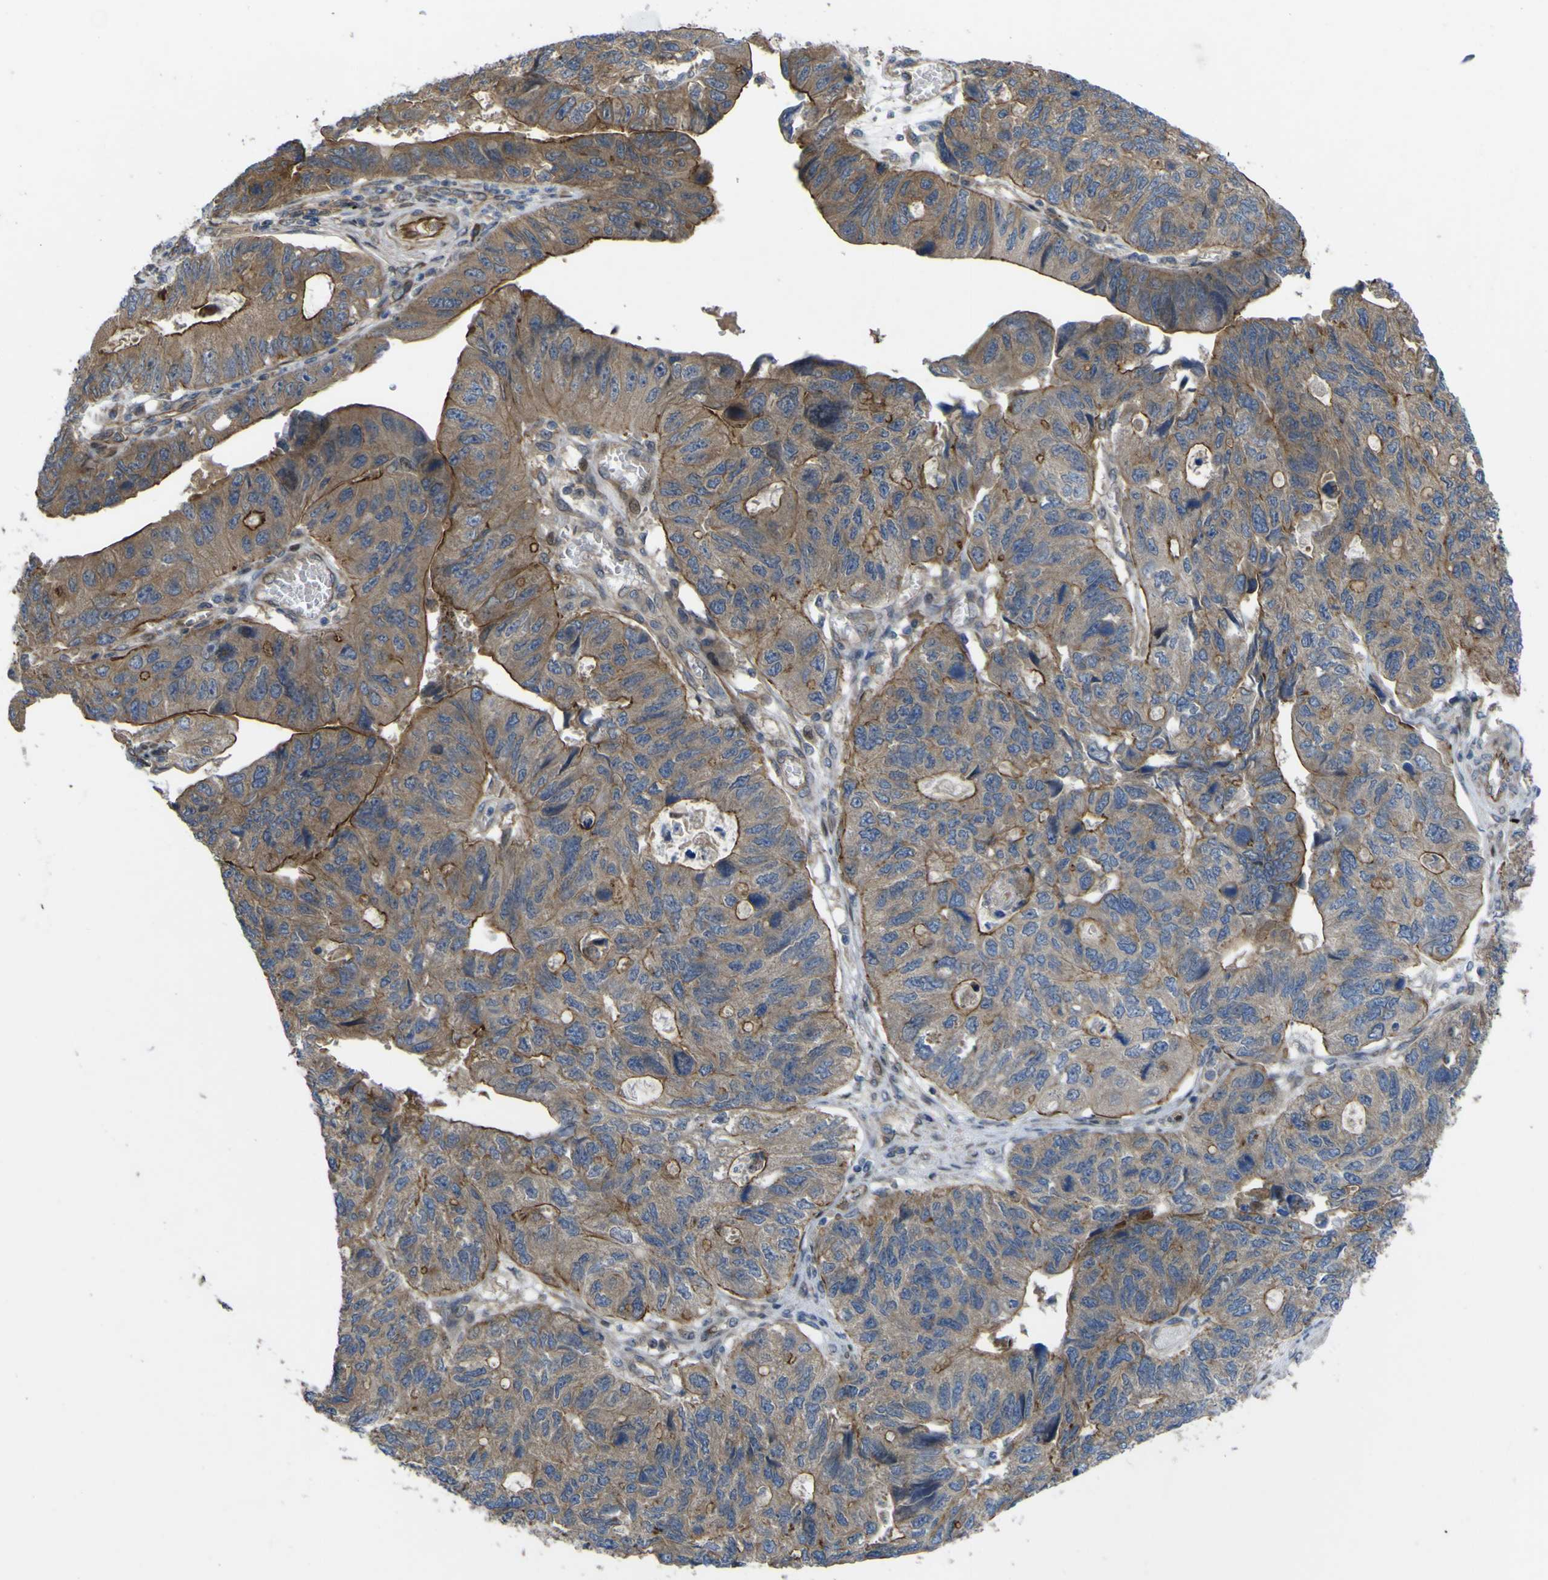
{"staining": {"intensity": "moderate", "quantity": ">75%", "location": "cytoplasmic/membranous"}, "tissue": "stomach cancer", "cell_type": "Tumor cells", "image_type": "cancer", "snomed": [{"axis": "morphology", "description": "Adenocarcinoma, NOS"}, {"axis": "topography", "description": "Stomach"}], "caption": "Approximately >75% of tumor cells in human stomach cancer demonstrate moderate cytoplasmic/membranous protein staining as visualized by brown immunohistochemical staining.", "gene": "FBXO30", "patient": {"sex": "male", "age": 59}}